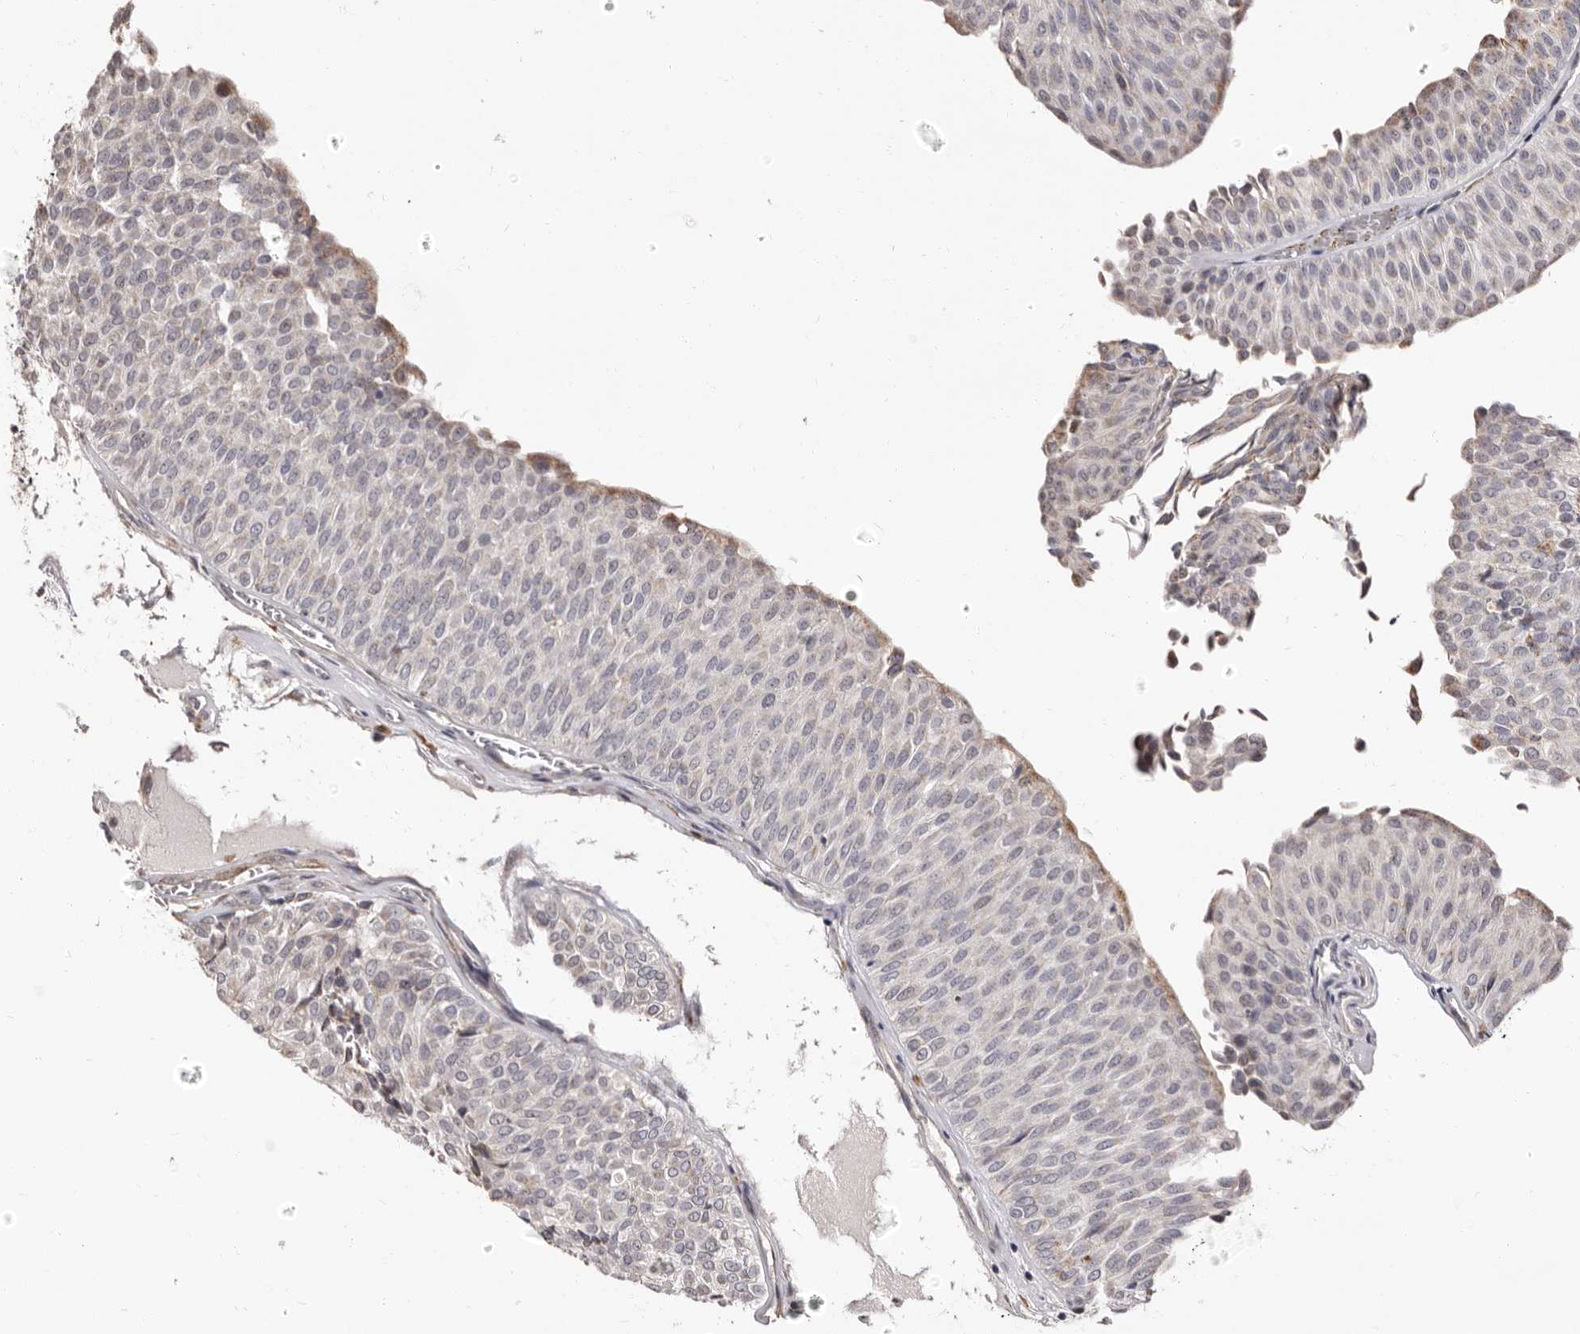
{"staining": {"intensity": "negative", "quantity": "none", "location": "none"}, "tissue": "urothelial cancer", "cell_type": "Tumor cells", "image_type": "cancer", "snomed": [{"axis": "morphology", "description": "Urothelial carcinoma, Low grade"}, {"axis": "topography", "description": "Urinary bladder"}], "caption": "Urothelial cancer was stained to show a protein in brown. There is no significant positivity in tumor cells.", "gene": "PTAFR", "patient": {"sex": "male", "age": 78}}